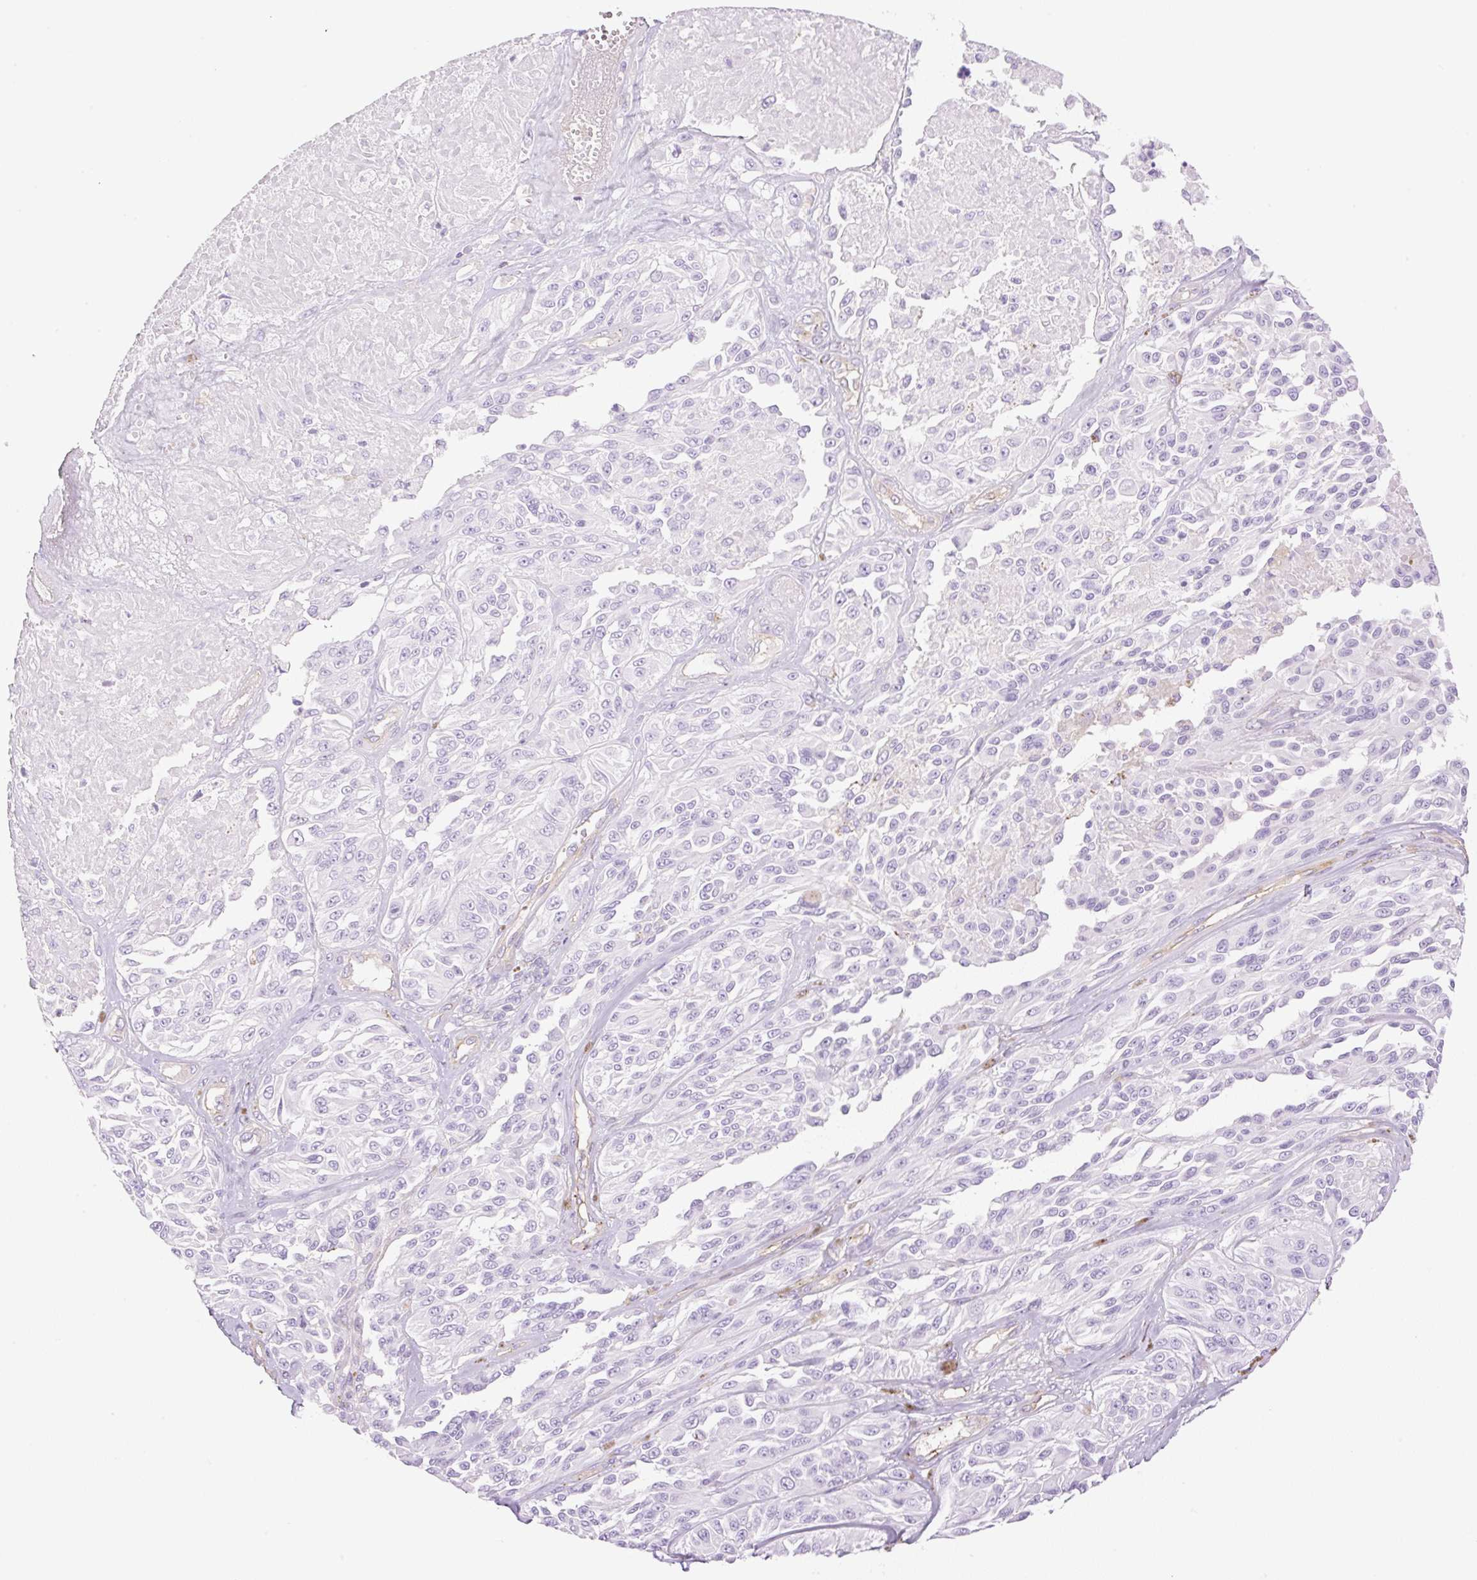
{"staining": {"intensity": "negative", "quantity": "none", "location": "none"}, "tissue": "melanoma", "cell_type": "Tumor cells", "image_type": "cancer", "snomed": [{"axis": "morphology", "description": "Malignant melanoma, NOS"}, {"axis": "topography", "description": "Skin"}], "caption": "Immunohistochemistry (IHC) image of neoplastic tissue: human malignant melanoma stained with DAB exhibits no significant protein staining in tumor cells.", "gene": "EHD3", "patient": {"sex": "male", "age": 94}}